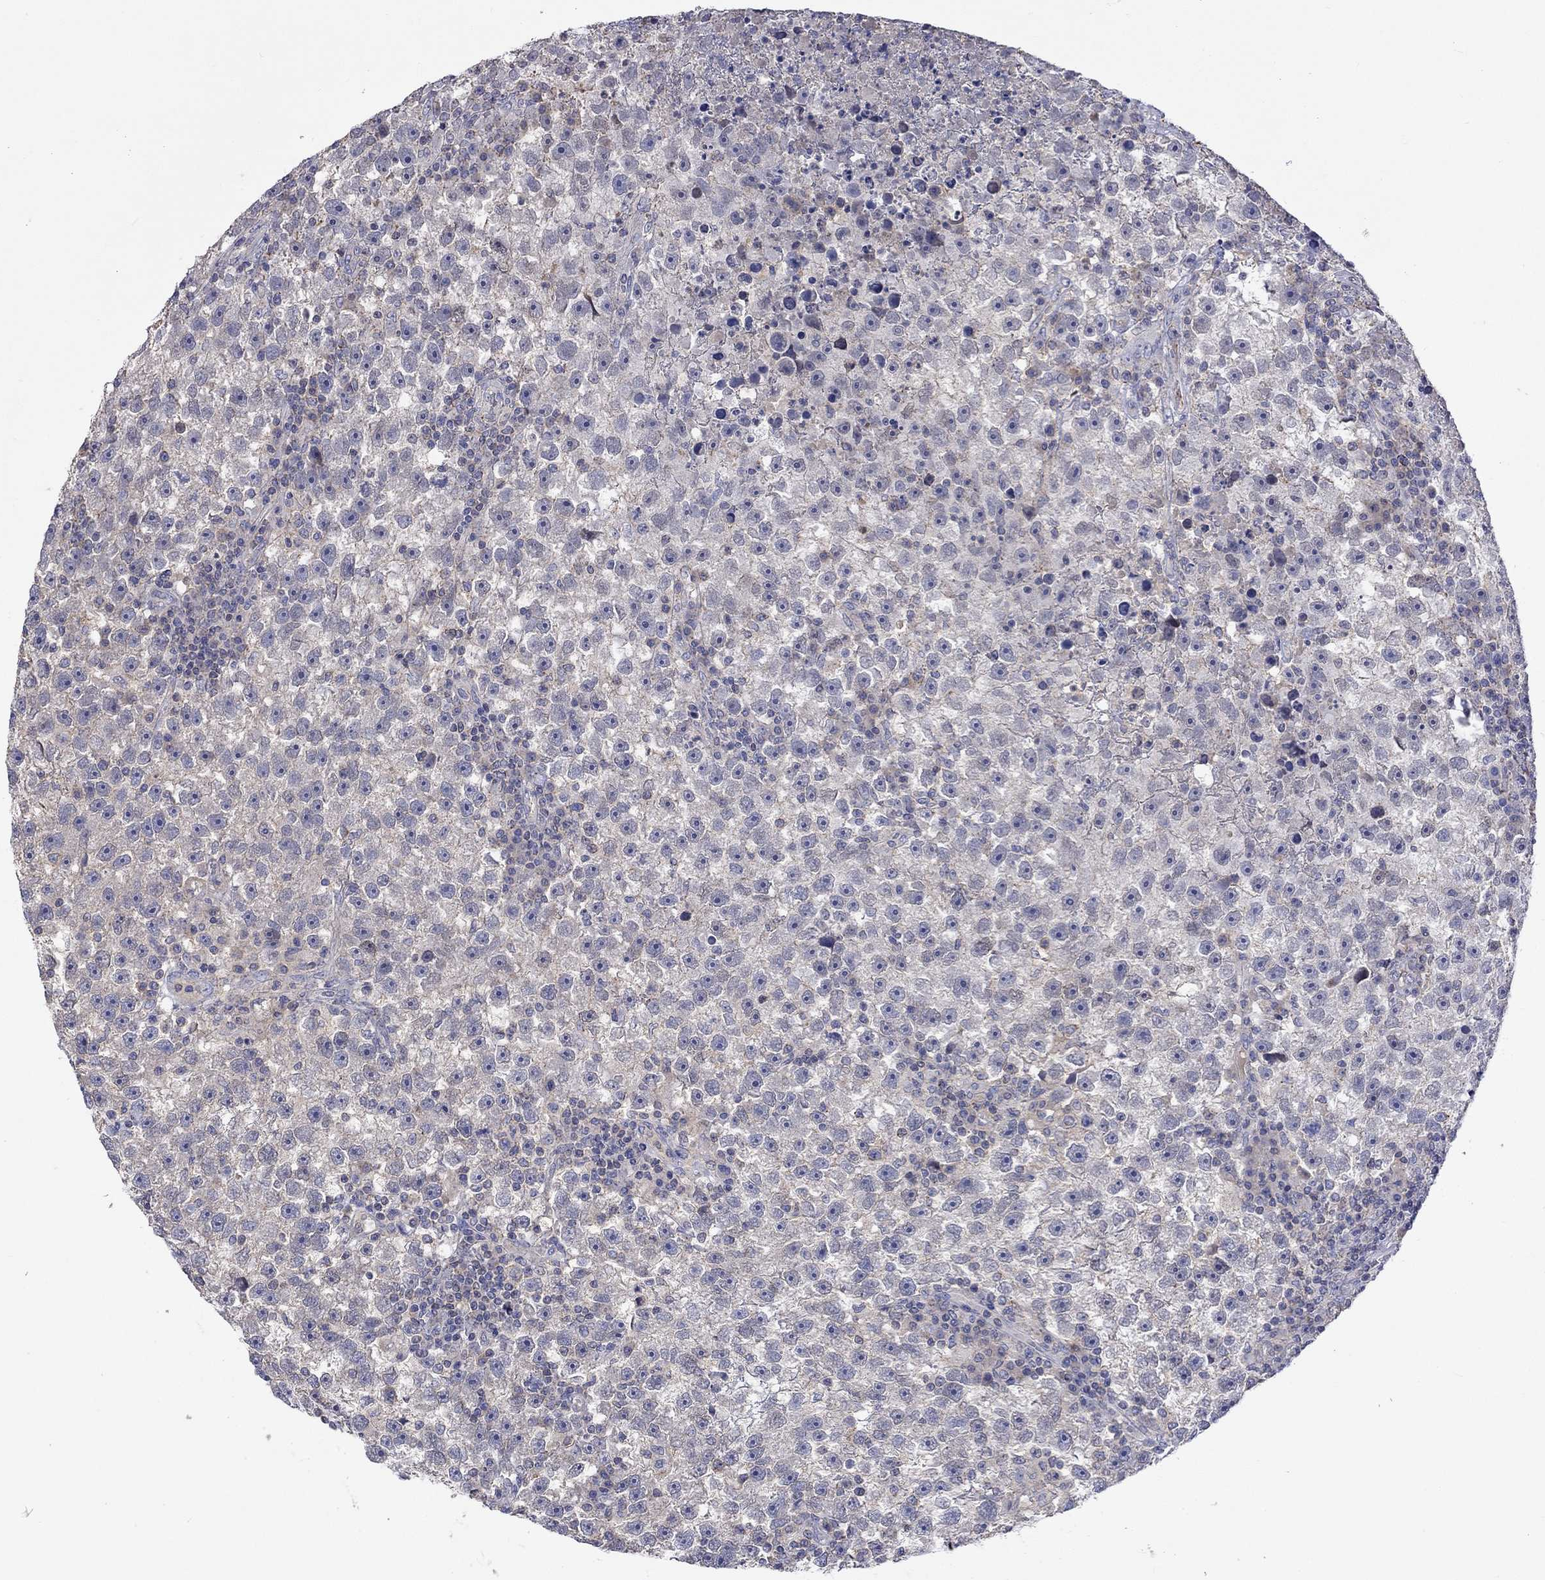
{"staining": {"intensity": "weak", "quantity": "25%-75%", "location": "cytoplasmic/membranous"}, "tissue": "testis cancer", "cell_type": "Tumor cells", "image_type": "cancer", "snomed": [{"axis": "morphology", "description": "Seminoma, NOS"}, {"axis": "topography", "description": "Testis"}], "caption": "Approximately 25%-75% of tumor cells in seminoma (testis) display weak cytoplasmic/membranous protein staining as visualized by brown immunohistochemical staining.", "gene": "LRFN4", "patient": {"sex": "male", "age": 47}}